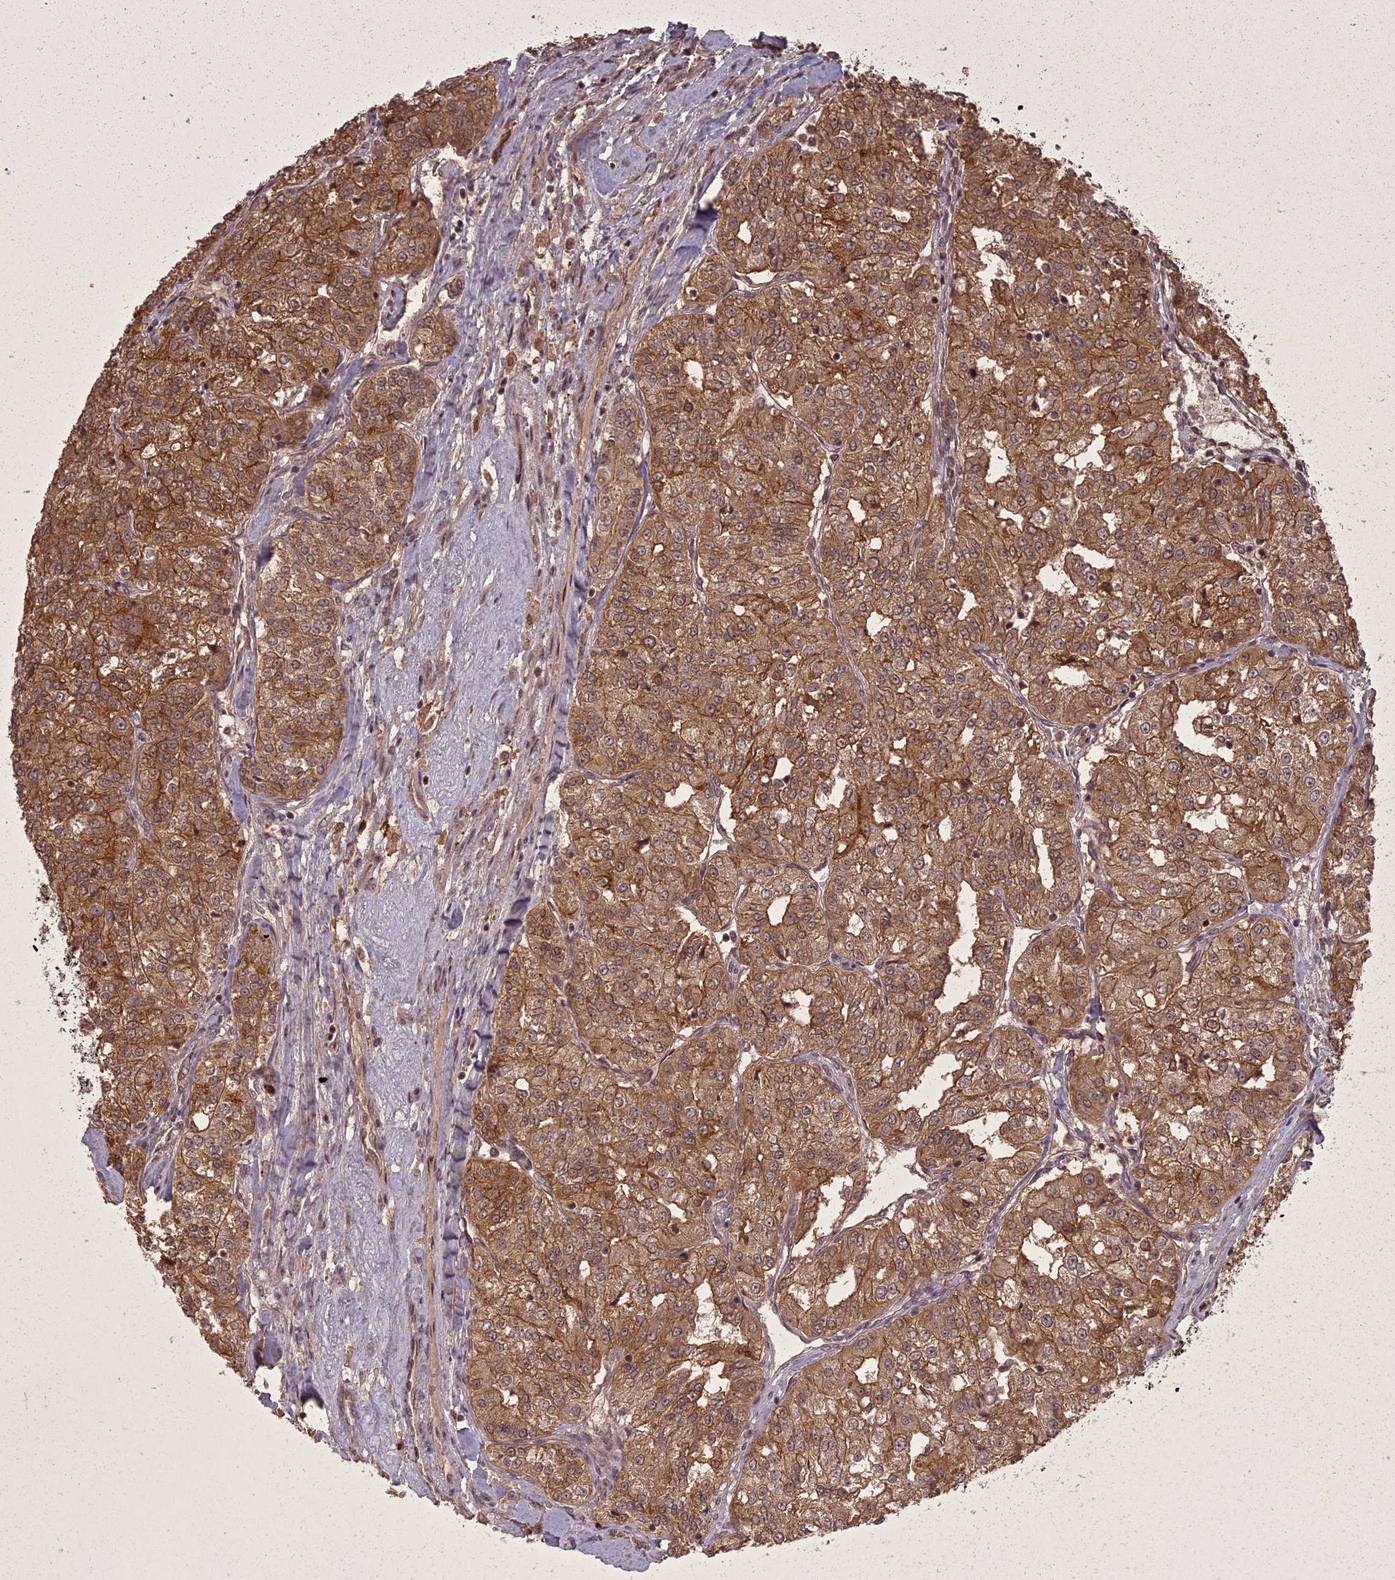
{"staining": {"intensity": "moderate", "quantity": ">75%", "location": "cytoplasmic/membranous"}, "tissue": "renal cancer", "cell_type": "Tumor cells", "image_type": "cancer", "snomed": [{"axis": "morphology", "description": "Adenocarcinoma, NOS"}, {"axis": "topography", "description": "Kidney"}], "caption": "Renal cancer (adenocarcinoma) tissue shows moderate cytoplasmic/membranous positivity in about >75% of tumor cells", "gene": "ING5", "patient": {"sex": "female", "age": 63}}